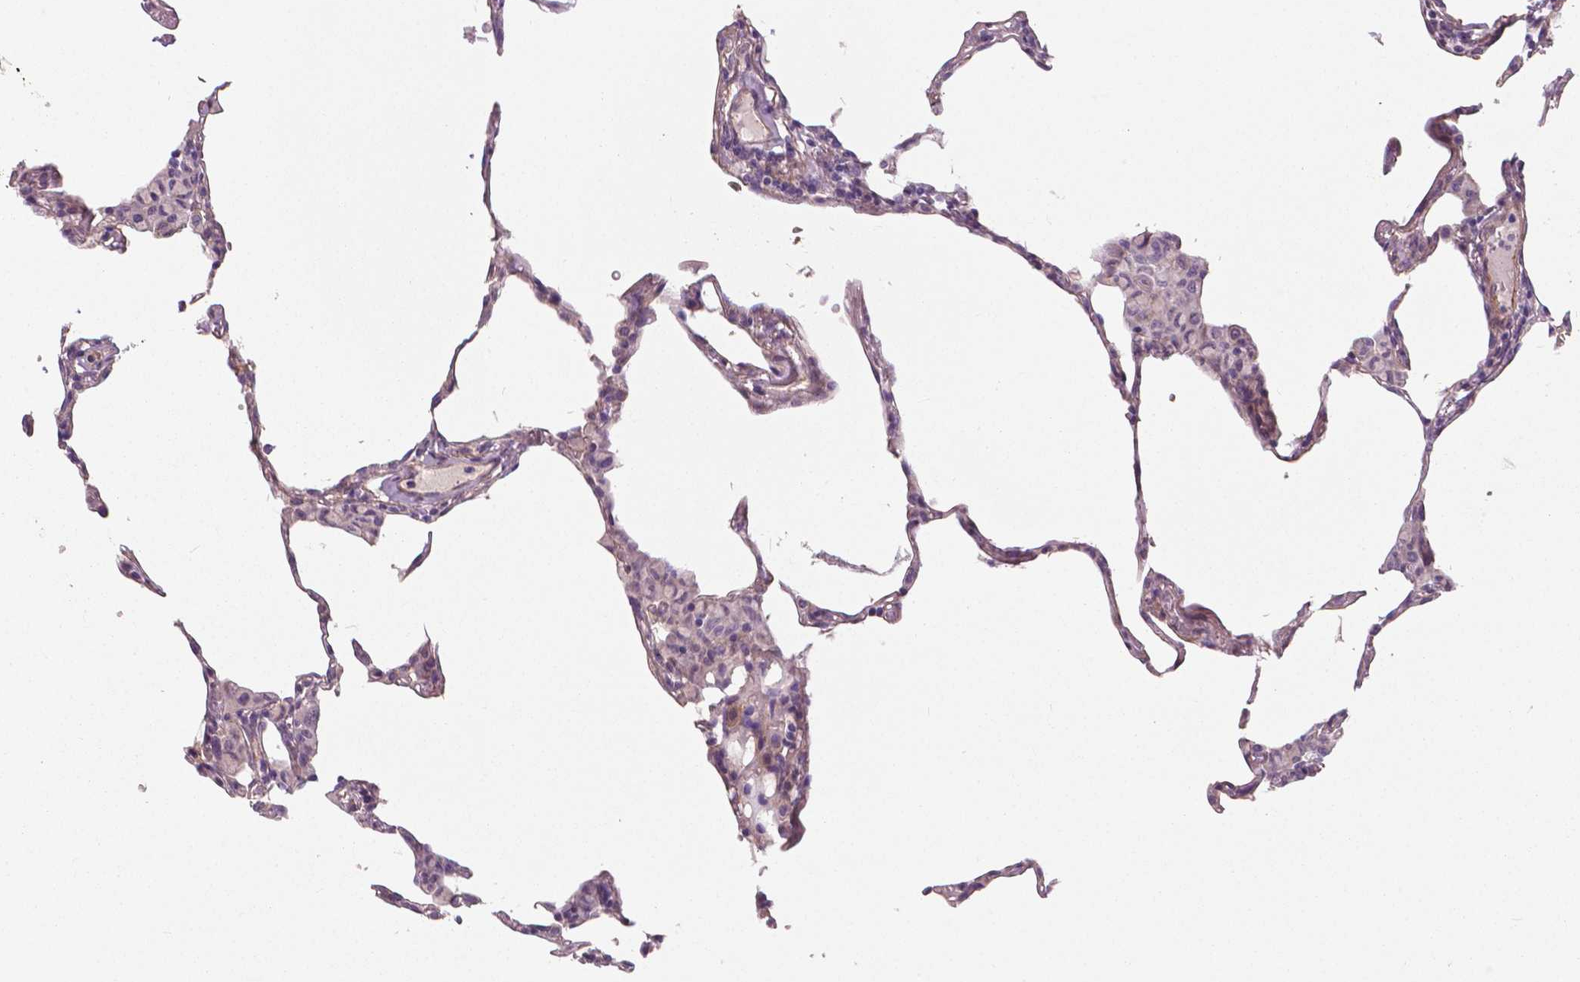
{"staining": {"intensity": "weak", "quantity": "25%-75%", "location": "cytoplasmic/membranous"}, "tissue": "lung", "cell_type": "Alveolar cells", "image_type": "normal", "snomed": [{"axis": "morphology", "description": "Normal tissue, NOS"}, {"axis": "topography", "description": "Lung"}], "caption": "Immunohistochemical staining of unremarkable human lung reveals 25%-75% levels of weak cytoplasmic/membranous protein expression in approximately 25%-75% of alveolar cells. (DAB (3,3'-diaminobenzidine) IHC, brown staining for protein, blue staining for nuclei).", "gene": "FLT1", "patient": {"sex": "female", "age": 57}}